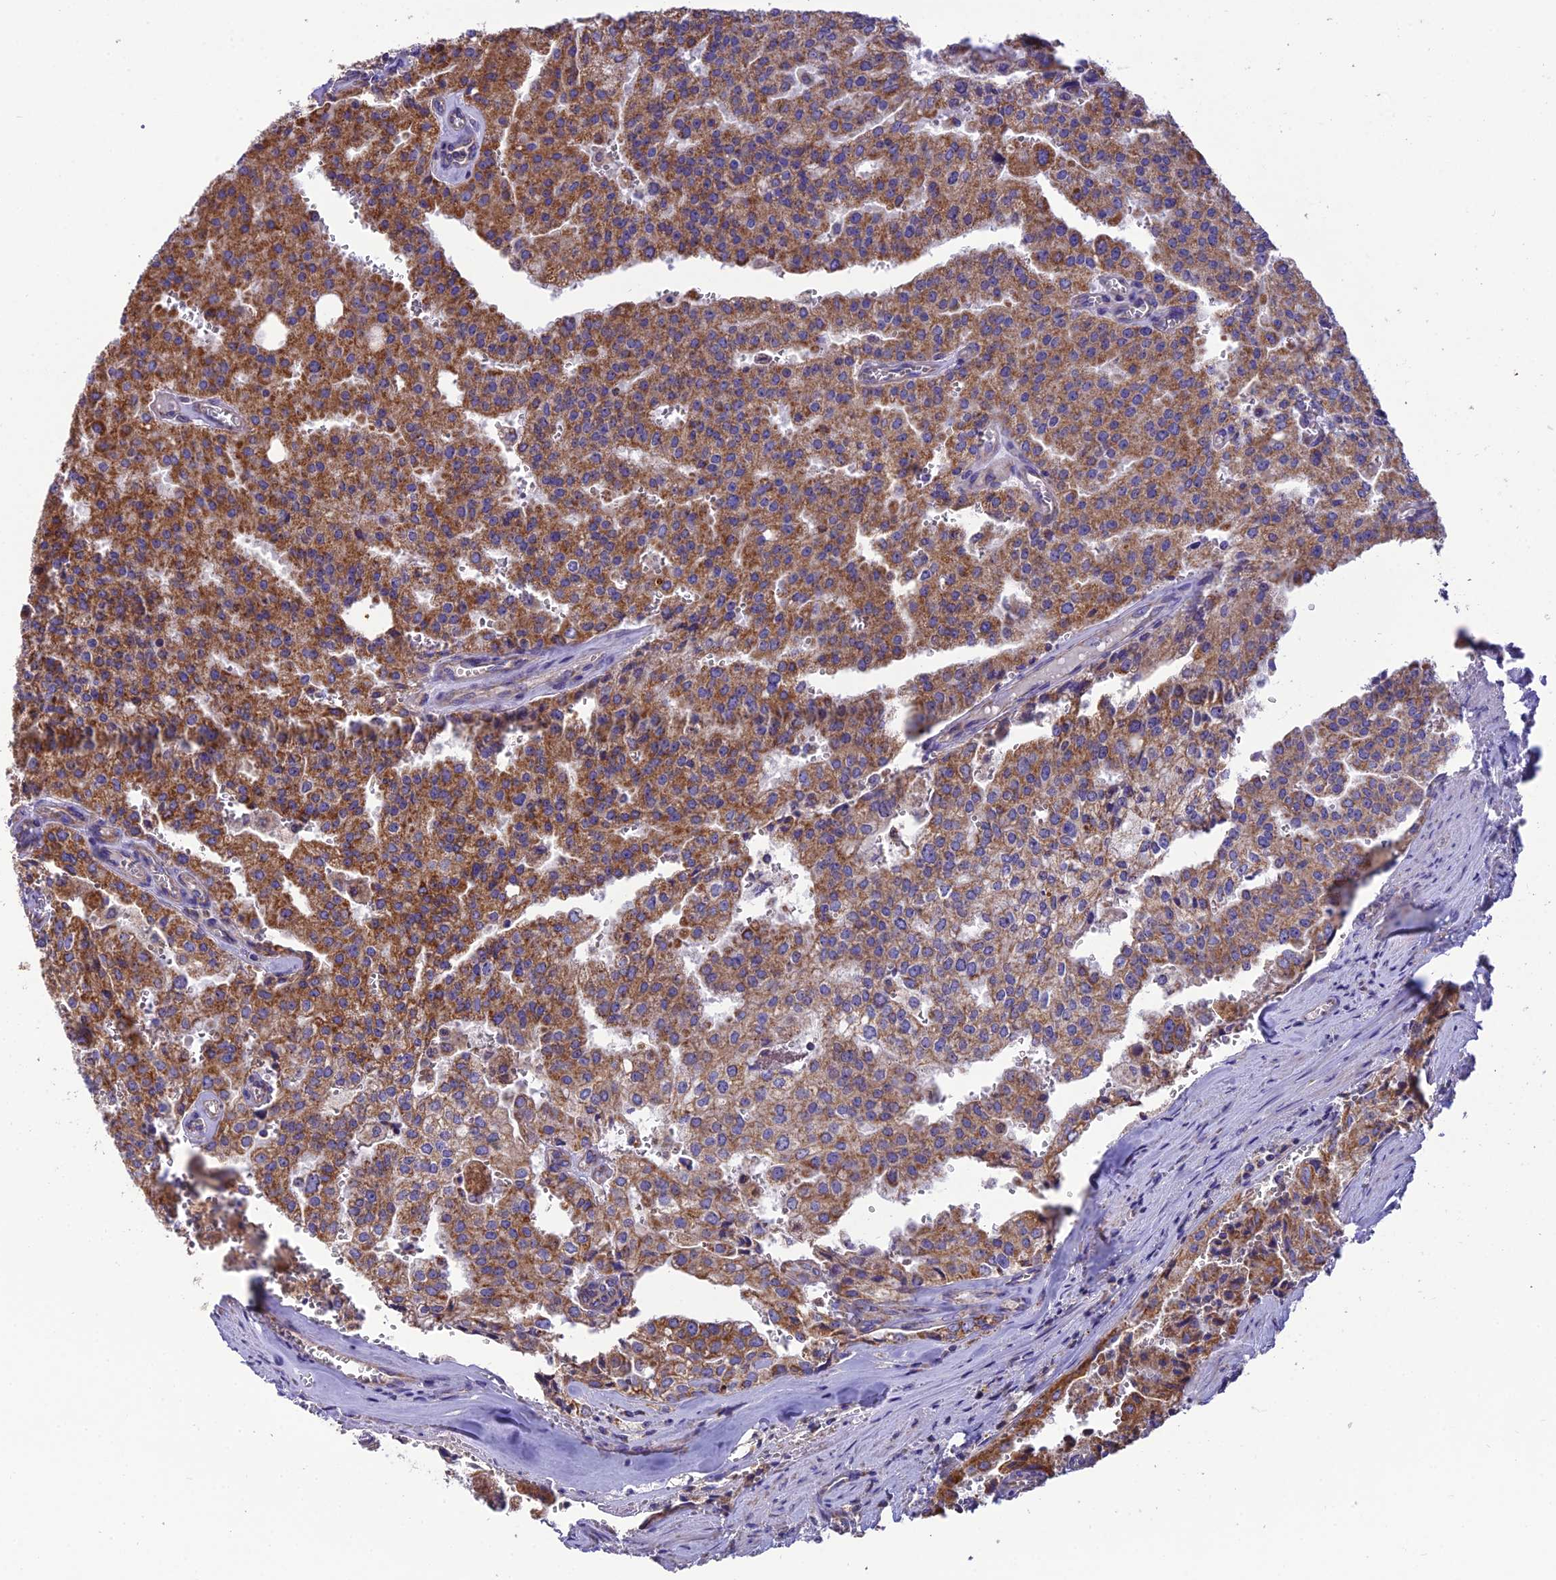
{"staining": {"intensity": "moderate", "quantity": ">75%", "location": "cytoplasmic/membranous"}, "tissue": "prostate cancer", "cell_type": "Tumor cells", "image_type": "cancer", "snomed": [{"axis": "morphology", "description": "Adenocarcinoma, High grade"}, {"axis": "topography", "description": "Prostate"}], "caption": "DAB immunohistochemical staining of human prostate cancer demonstrates moderate cytoplasmic/membranous protein positivity in approximately >75% of tumor cells. Ihc stains the protein of interest in brown and the nuclei are stained blue.", "gene": "GPD1", "patient": {"sex": "male", "age": 68}}